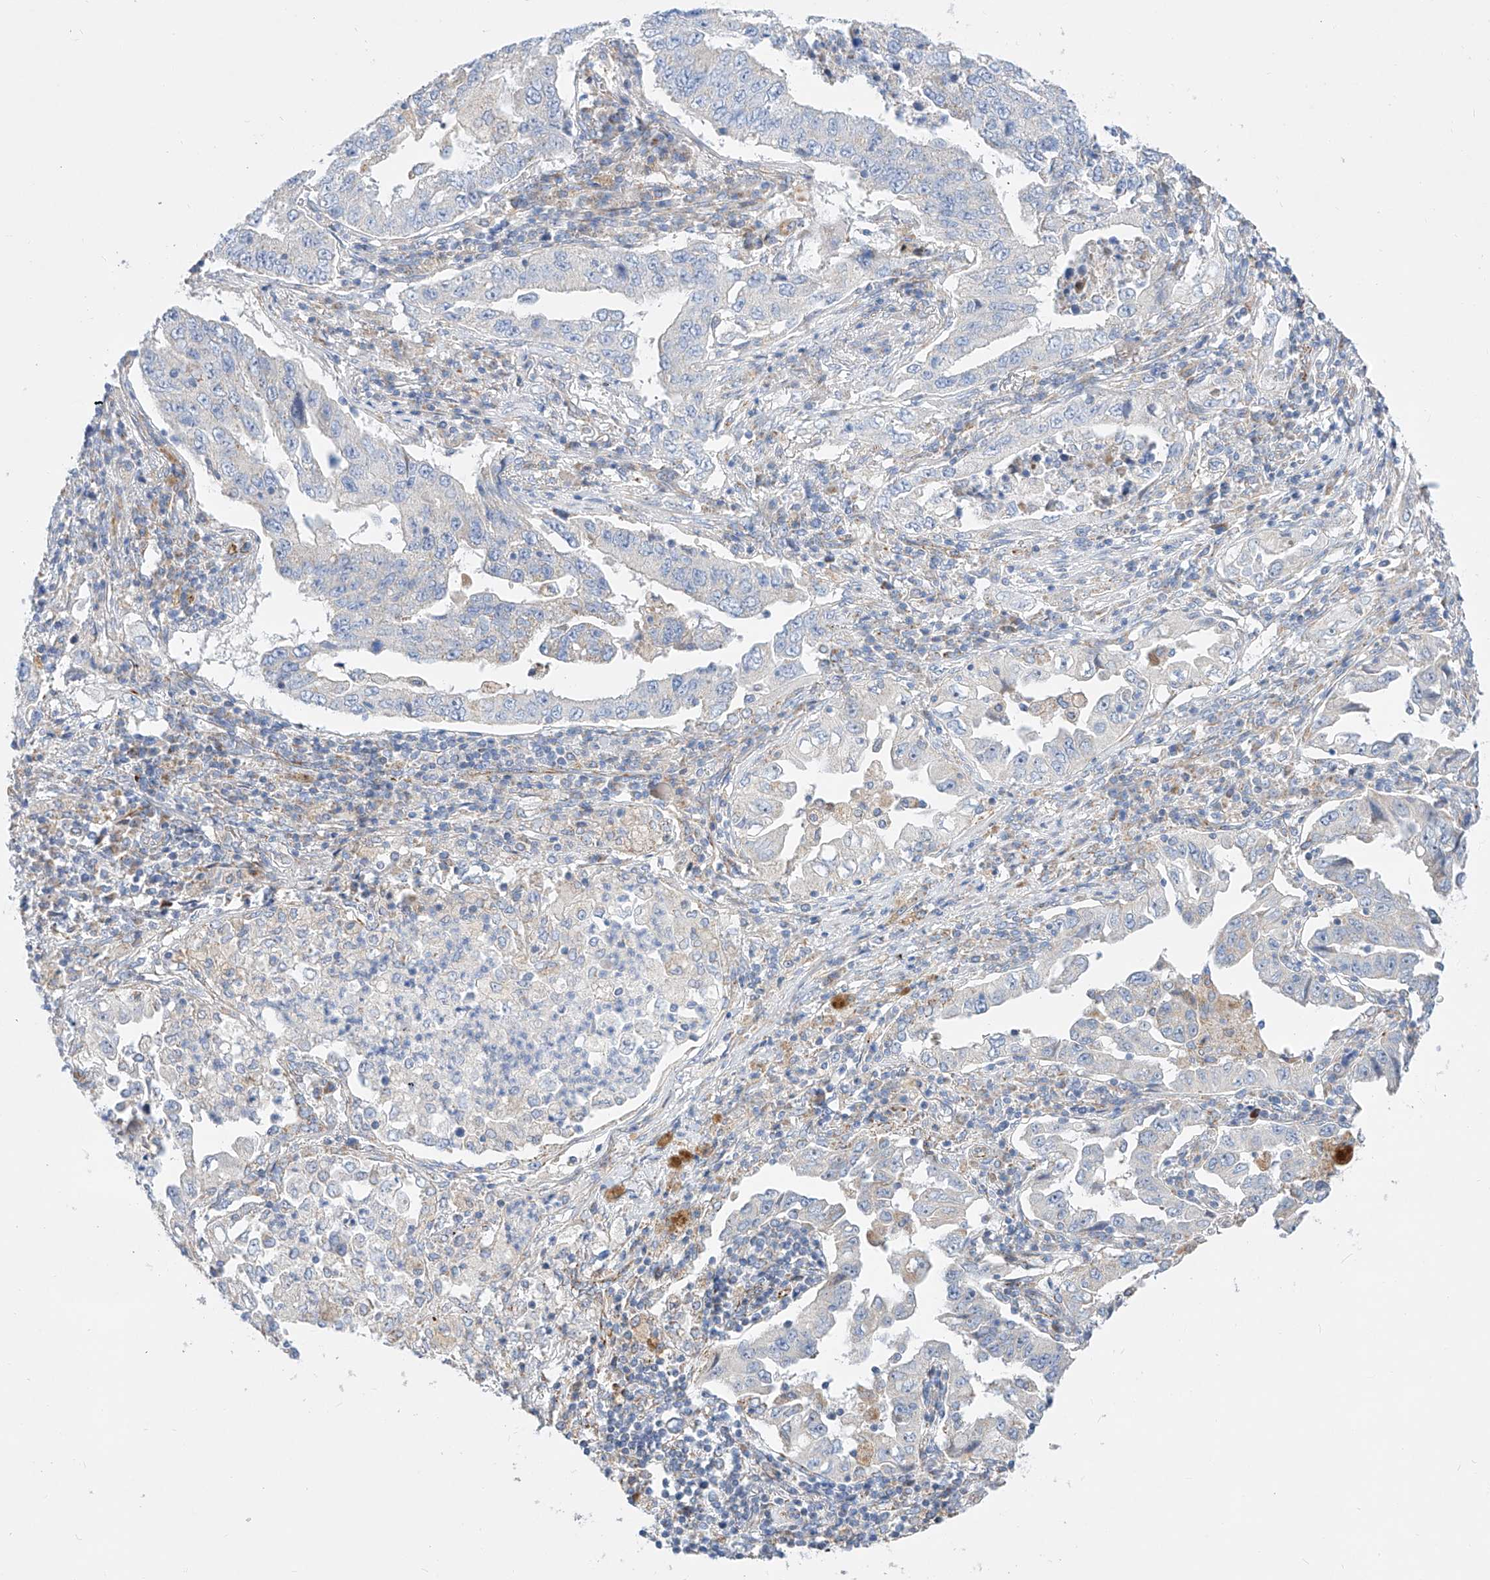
{"staining": {"intensity": "negative", "quantity": "none", "location": "none"}, "tissue": "lung cancer", "cell_type": "Tumor cells", "image_type": "cancer", "snomed": [{"axis": "morphology", "description": "Adenocarcinoma, NOS"}, {"axis": "topography", "description": "Lung"}], "caption": "High power microscopy histopathology image of an immunohistochemistry (IHC) photomicrograph of lung cancer (adenocarcinoma), revealing no significant staining in tumor cells.", "gene": "CST9", "patient": {"sex": "female", "age": 51}}